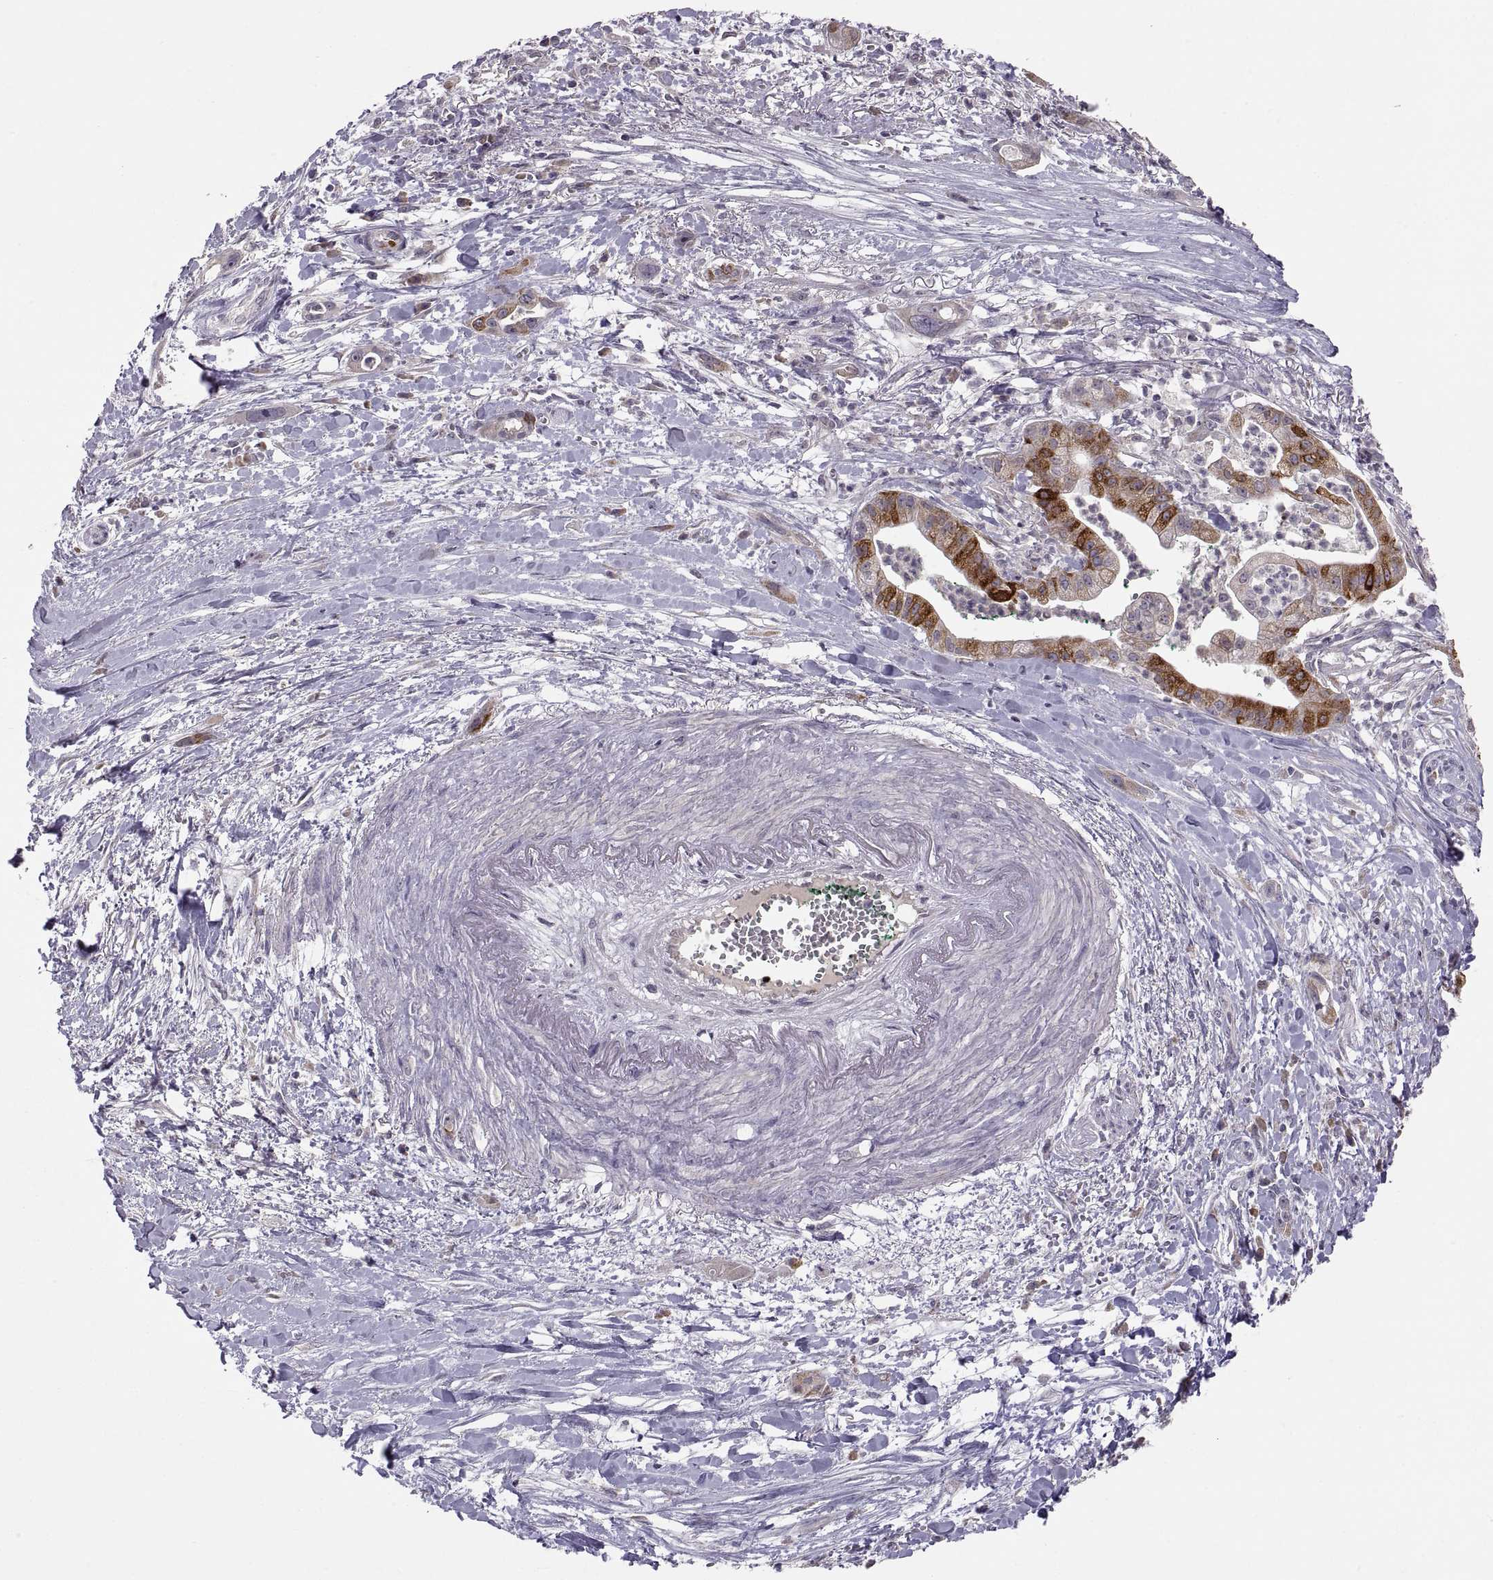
{"staining": {"intensity": "strong", "quantity": "25%-75%", "location": "cytoplasmic/membranous"}, "tissue": "pancreatic cancer", "cell_type": "Tumor cells", "image_type": "cancer", "snomed": [{"axis": "morphology", "description": "Normal tissue, NOS"}, {"axis": "morphology", "description": "Adenocarcinoma, NOS"}, {"axis": "topography", "description": "Lymph node"}, {"axis": "topography", "description": "Pancreas"}], "caption": "Human pancreatic cancer stained with a protein marker shows strong staining in tumor cells.", "gene": "HMGCR", "patient": {"sex": "female", "age": 58}}